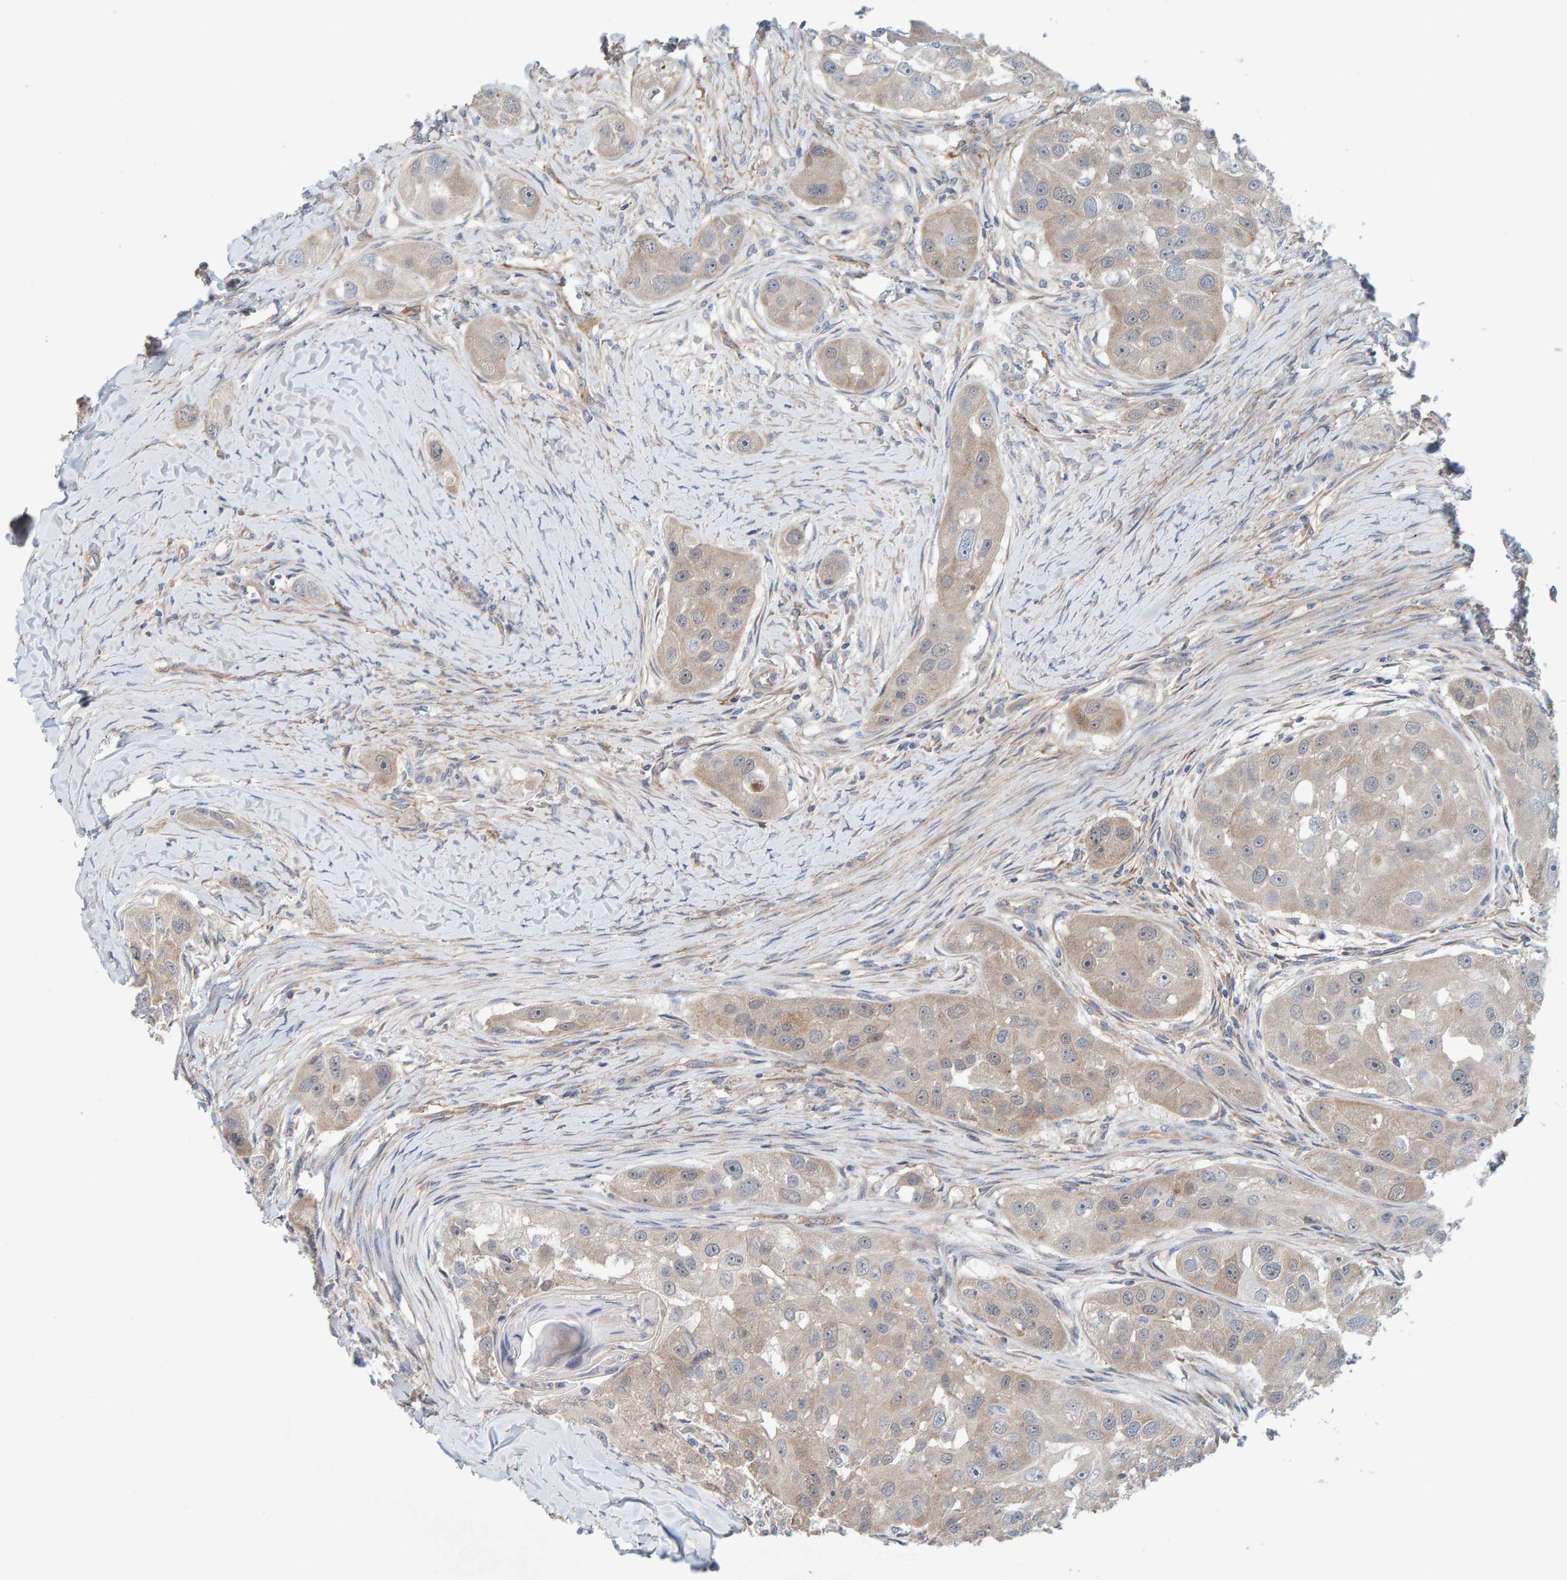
{"staining": {"intensity": "weak", "quantity": ">75%", "location": "cytoplasmic/membranous"}, "tissue": "head and neck cancer", "cell_type": "Tumor cells", "image_type": "cancer", "snomed": [{"axis": "morphology", "description": "Normal tissue, NOS"}, {"axis": "morphology", "description": "Squamous cell carcinoma, NOS"}, {"axis": "topography", "description": "Skeletal muscle"}, {"axis": "topography", "description": "Head-Neck"}], "caption": "DAB (3,3'-diaminobenzidine) immunohistochemical staining of human head and neck cancer exhibits weak cytoplasmic/membranous protein positivity in approximately >75% of tumor cells.", "gene": "RGP1", "patient": {"sex": "male", "age": 51}}